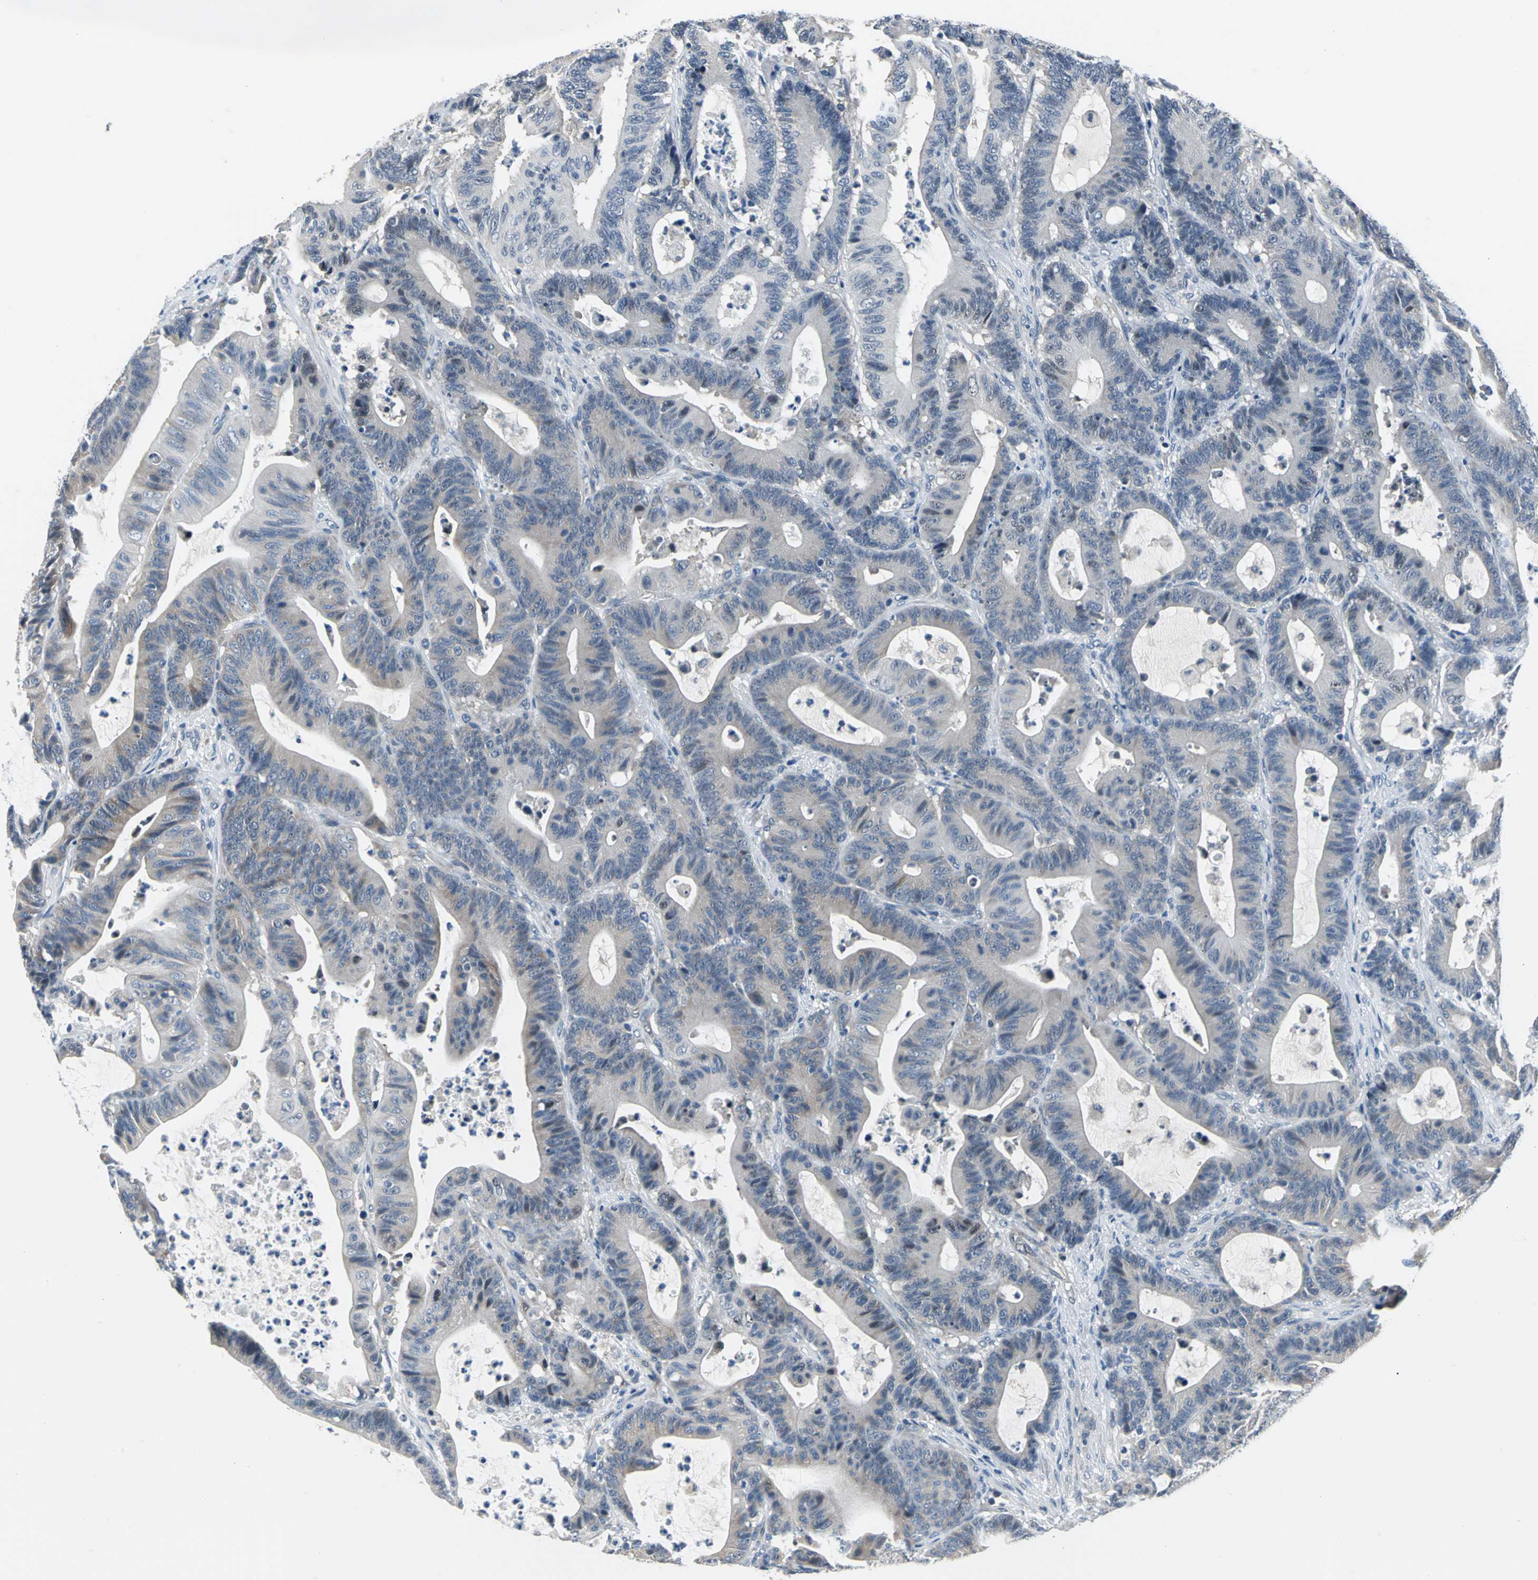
{"staining": {"intensity": "weak", "quantity": "25%-75%", "location": "cytoplasmic/membranous"}, "tissue": "colorectal cancer", "cell_type": "Tumor cells", "image_type": "cancer", "snomed": [{"axis": "morphology", "description": "Adenocarcinoma, NOS"}, {"axis": "topography", "description": "Colon"}], "caption": "Protein staining of colorectal cancer tissue displays weak cytoplasmic/membranous positivity in about 25%-75% of tumor cells.", "gene": "ZNF415", "patient": {"sex": "female", "age": 84}}